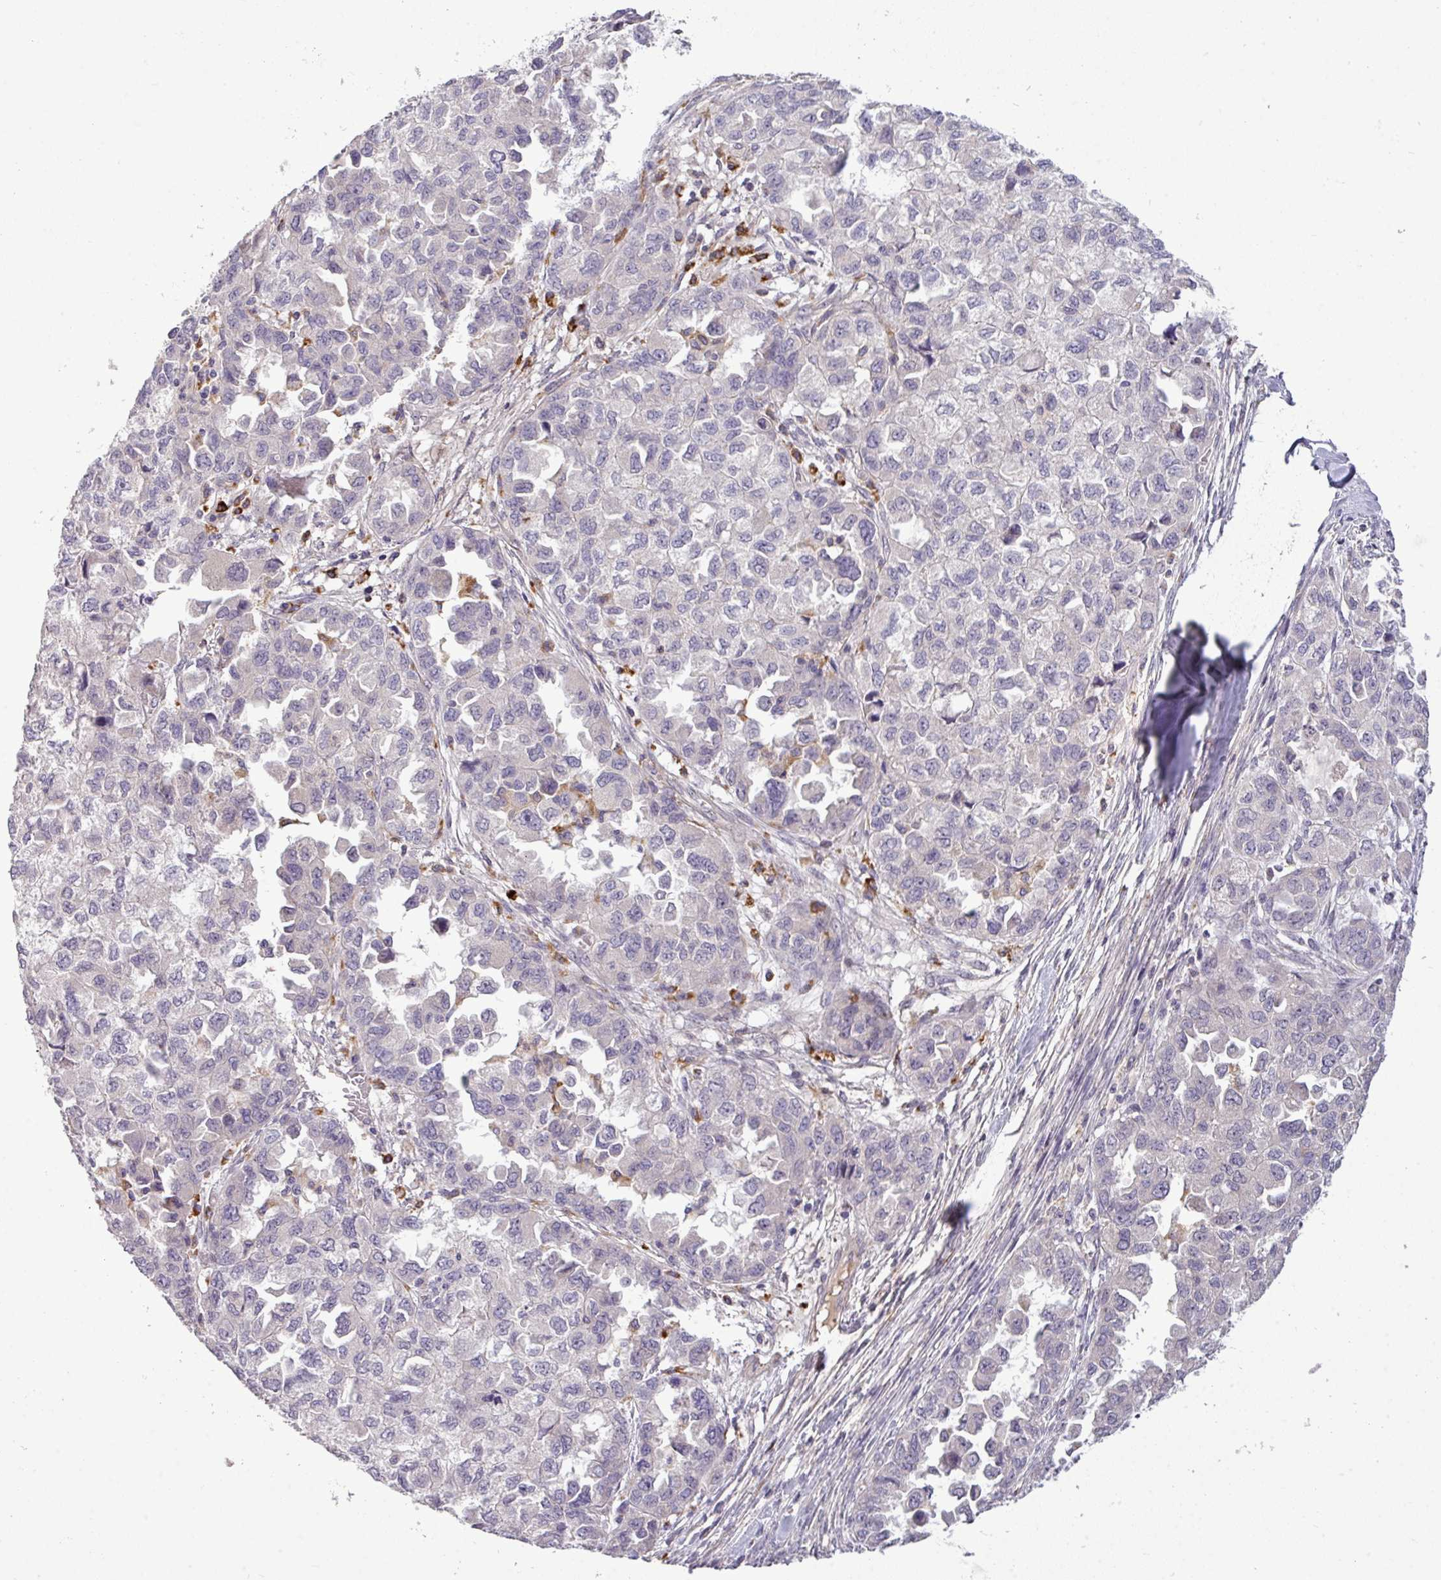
{"staining": {"intensity": "negative", "quantity": "none", "location": "none"}, "tissue": "ovarian cancer", "cell_type": "Tumor cells", "image_type": "cancer", "snomed": [{"axis": "morphology", "description": "Cystadenocarcinoma, serous, NOS"}, {"axis": "topography", "description": "Ovary"}], "caption": "High magnification brightfield microscopy of ovarian cancer stained with DAB (3,3'-diaminobenzidine) (brown) and counterstained with hematoxylin (blue): tumor cells show no significant expression.", "gene": "ZNF35", "patient": {"sex": "female", "age": 84}}